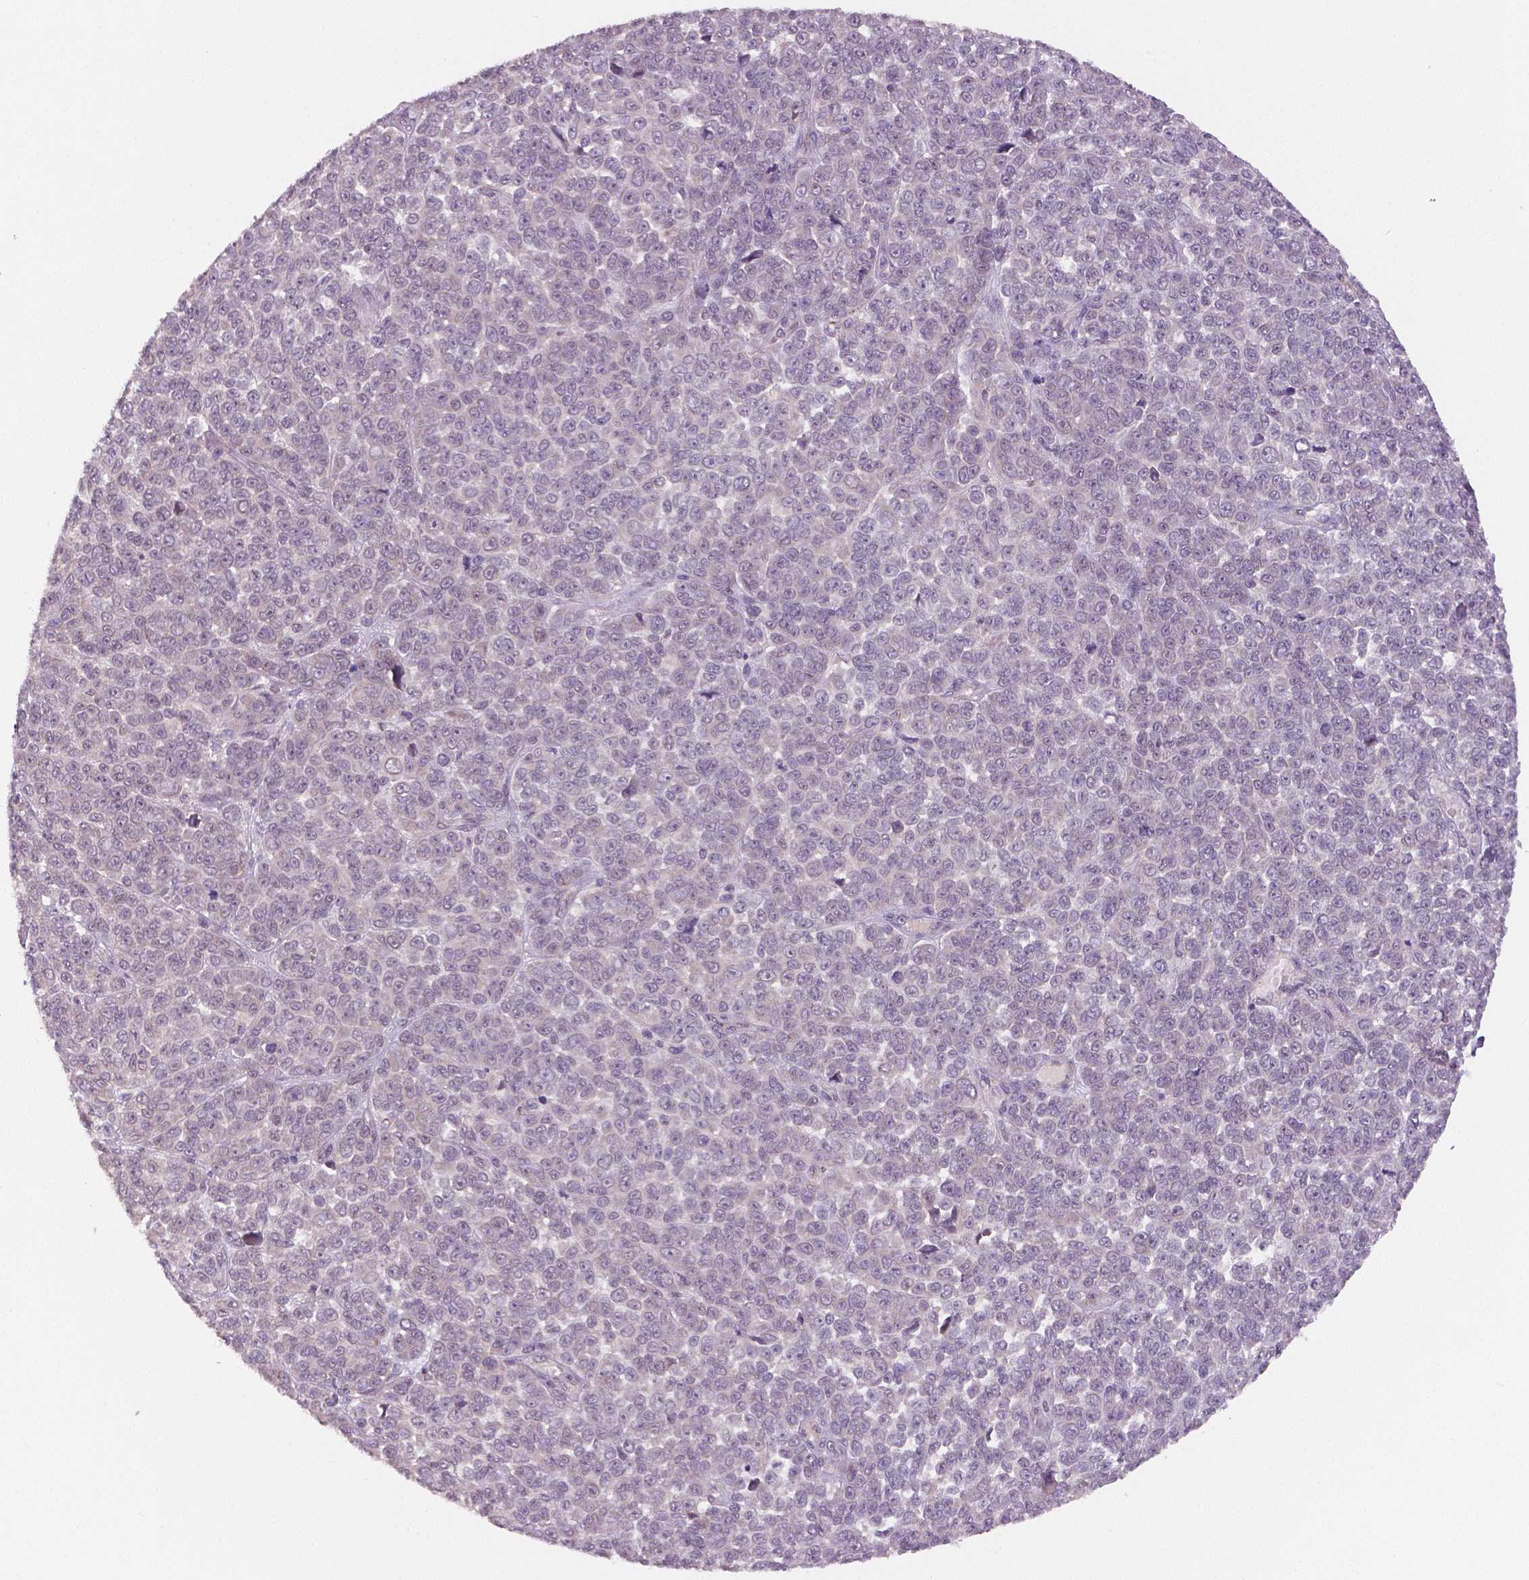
{"staining": {"intensity": "negative", "quantity": "none", "location": "none"}, "tissue": "melanoma", "cell_type": "Tumor cells", "image_type": "cancer", "snomed": [{"axis": "morphology", "description": "Malignant melanoma, NOS"}, {"axis": "topography", "description": "Skin"}], "caption": "Tumor cells show no significant protein positivity in melanoma.", "gene": "STAT3", "patient": {"sex": "female", "age": 95}}